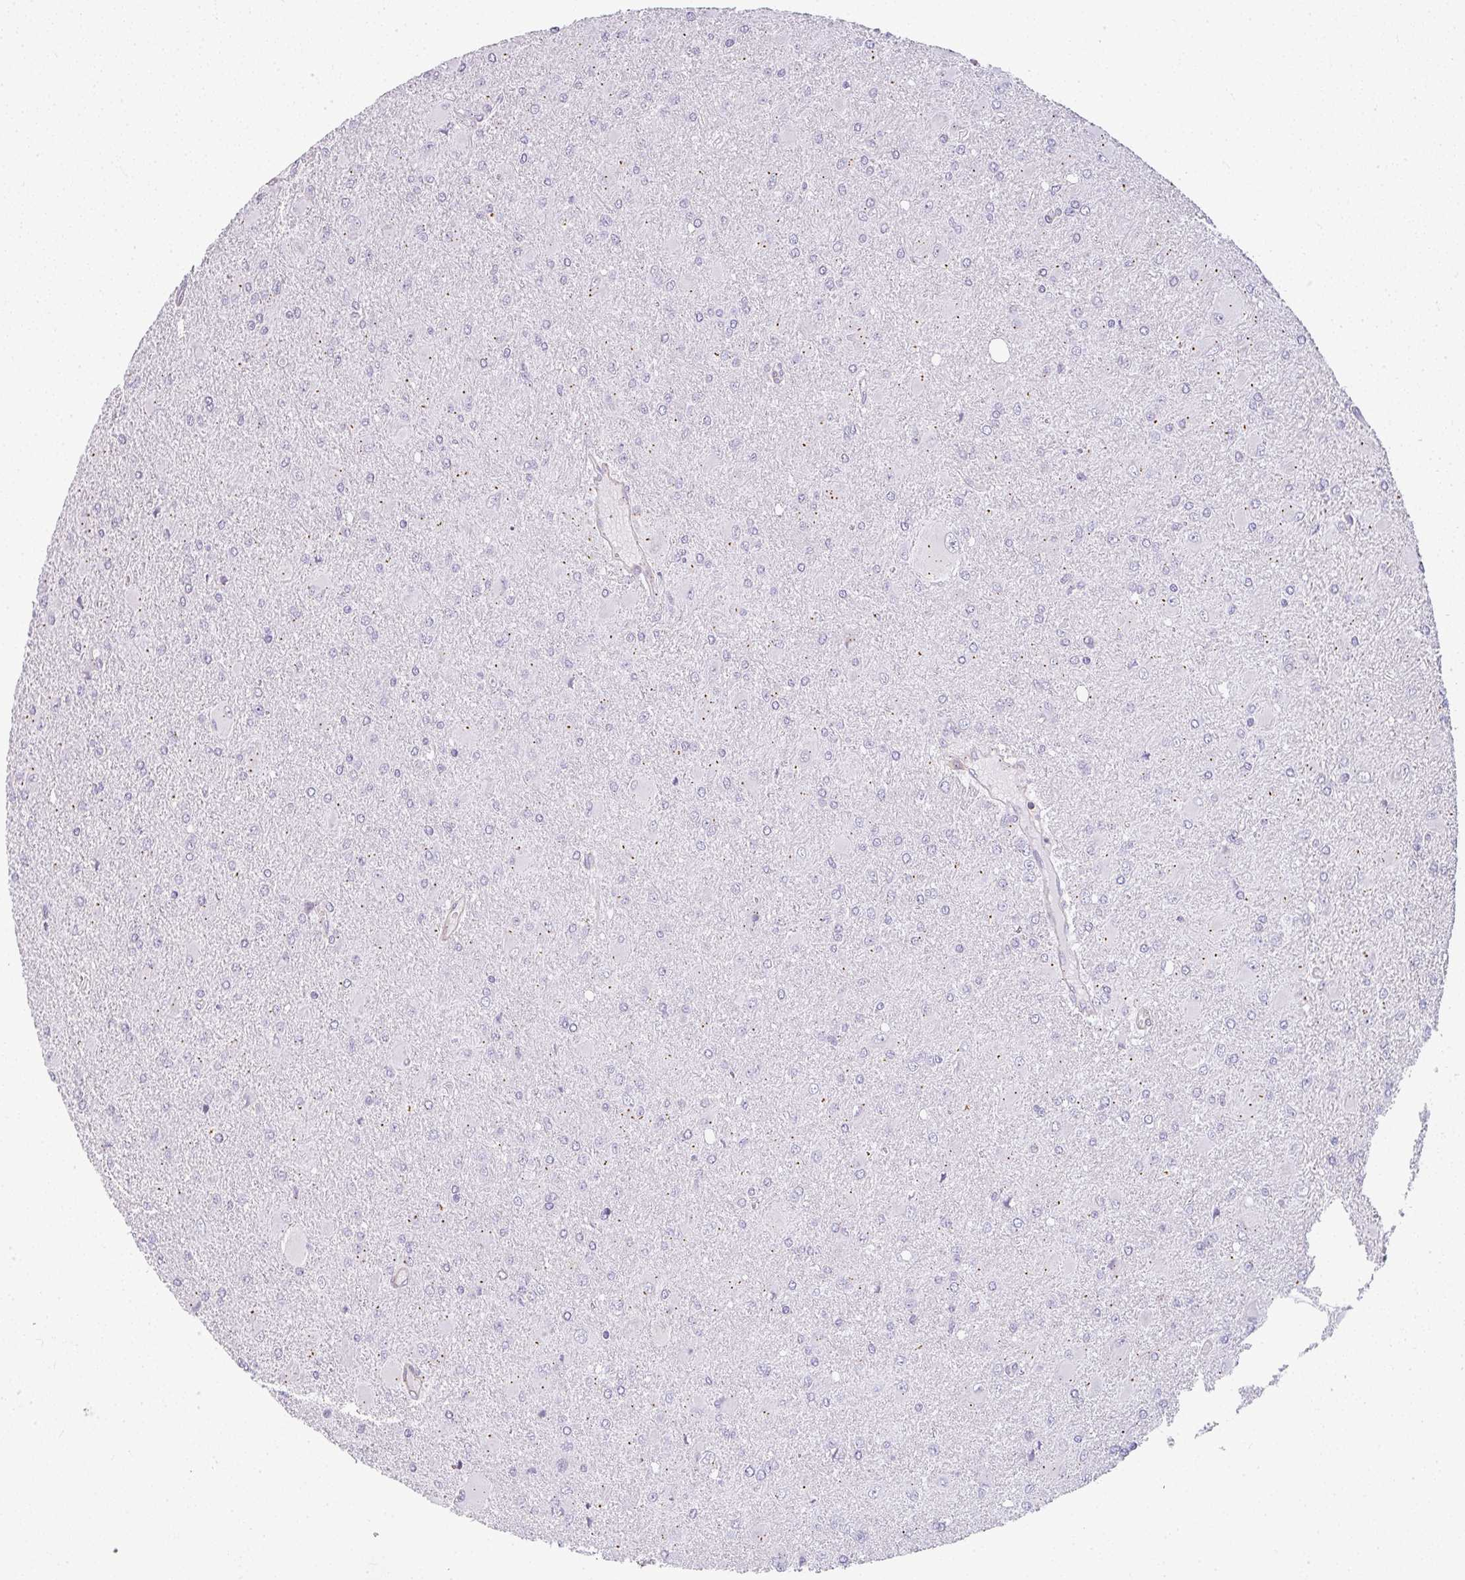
{"staining": {"intensity": "negative", "quantity": "none", "location": "none"}, "tissue": "glioma", "cell_type": "Tumor cells", "image_type": "cancer", "snomed": [{"axis": "morphology", "description": "Glioma, malignant, High grade"}, {"axis": "topography", "description": "Brain"}], "caption": "IHC micrograph of human glioma stained for a protein (brown), which displays no positivity in tumor cells.", "gene": "SULF1", "patient": {"sex": "male", "age": 67}}